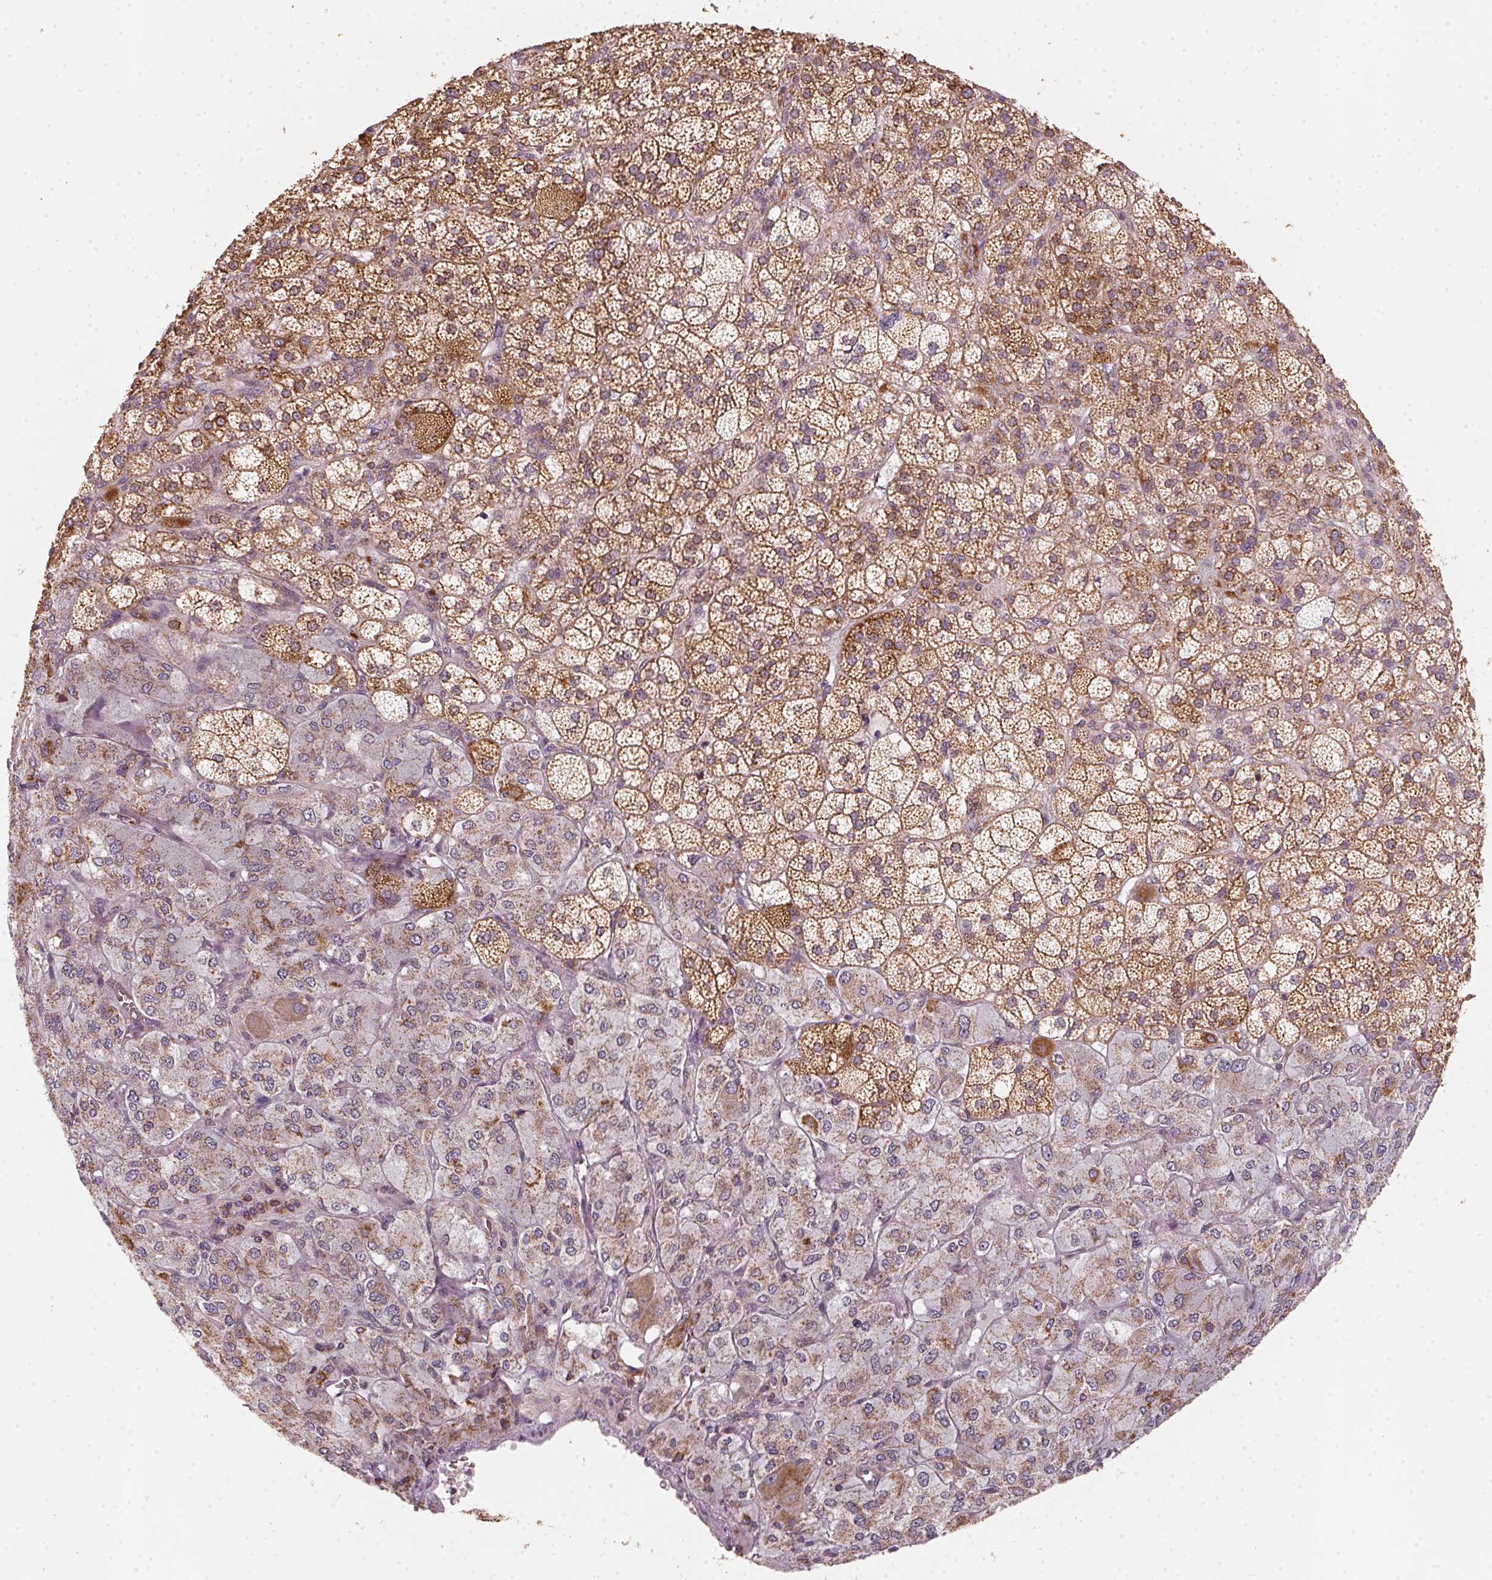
{"staining": {"intensity": "strong", "quantity": "25%-75%", "location": "cytoplasmic/membranous"}, "tissue": "adrenal gland", "cell_type": "Glandular cells", "image_type": "normal", "snomed": [{"axis": "morphology", "description": "Normal tissue, NOS"}, {"axis": "topography", "description": "Adrenal gland"}], "caption": "Brown immunohistochemical staining in unremarkable human adrenal gland reveals strong cytoplasmic/membranous positivity in about 25%-75% of glandular cells.", "gene": "MATCAP1", "patient": {"sex": "female", "age": 60}}